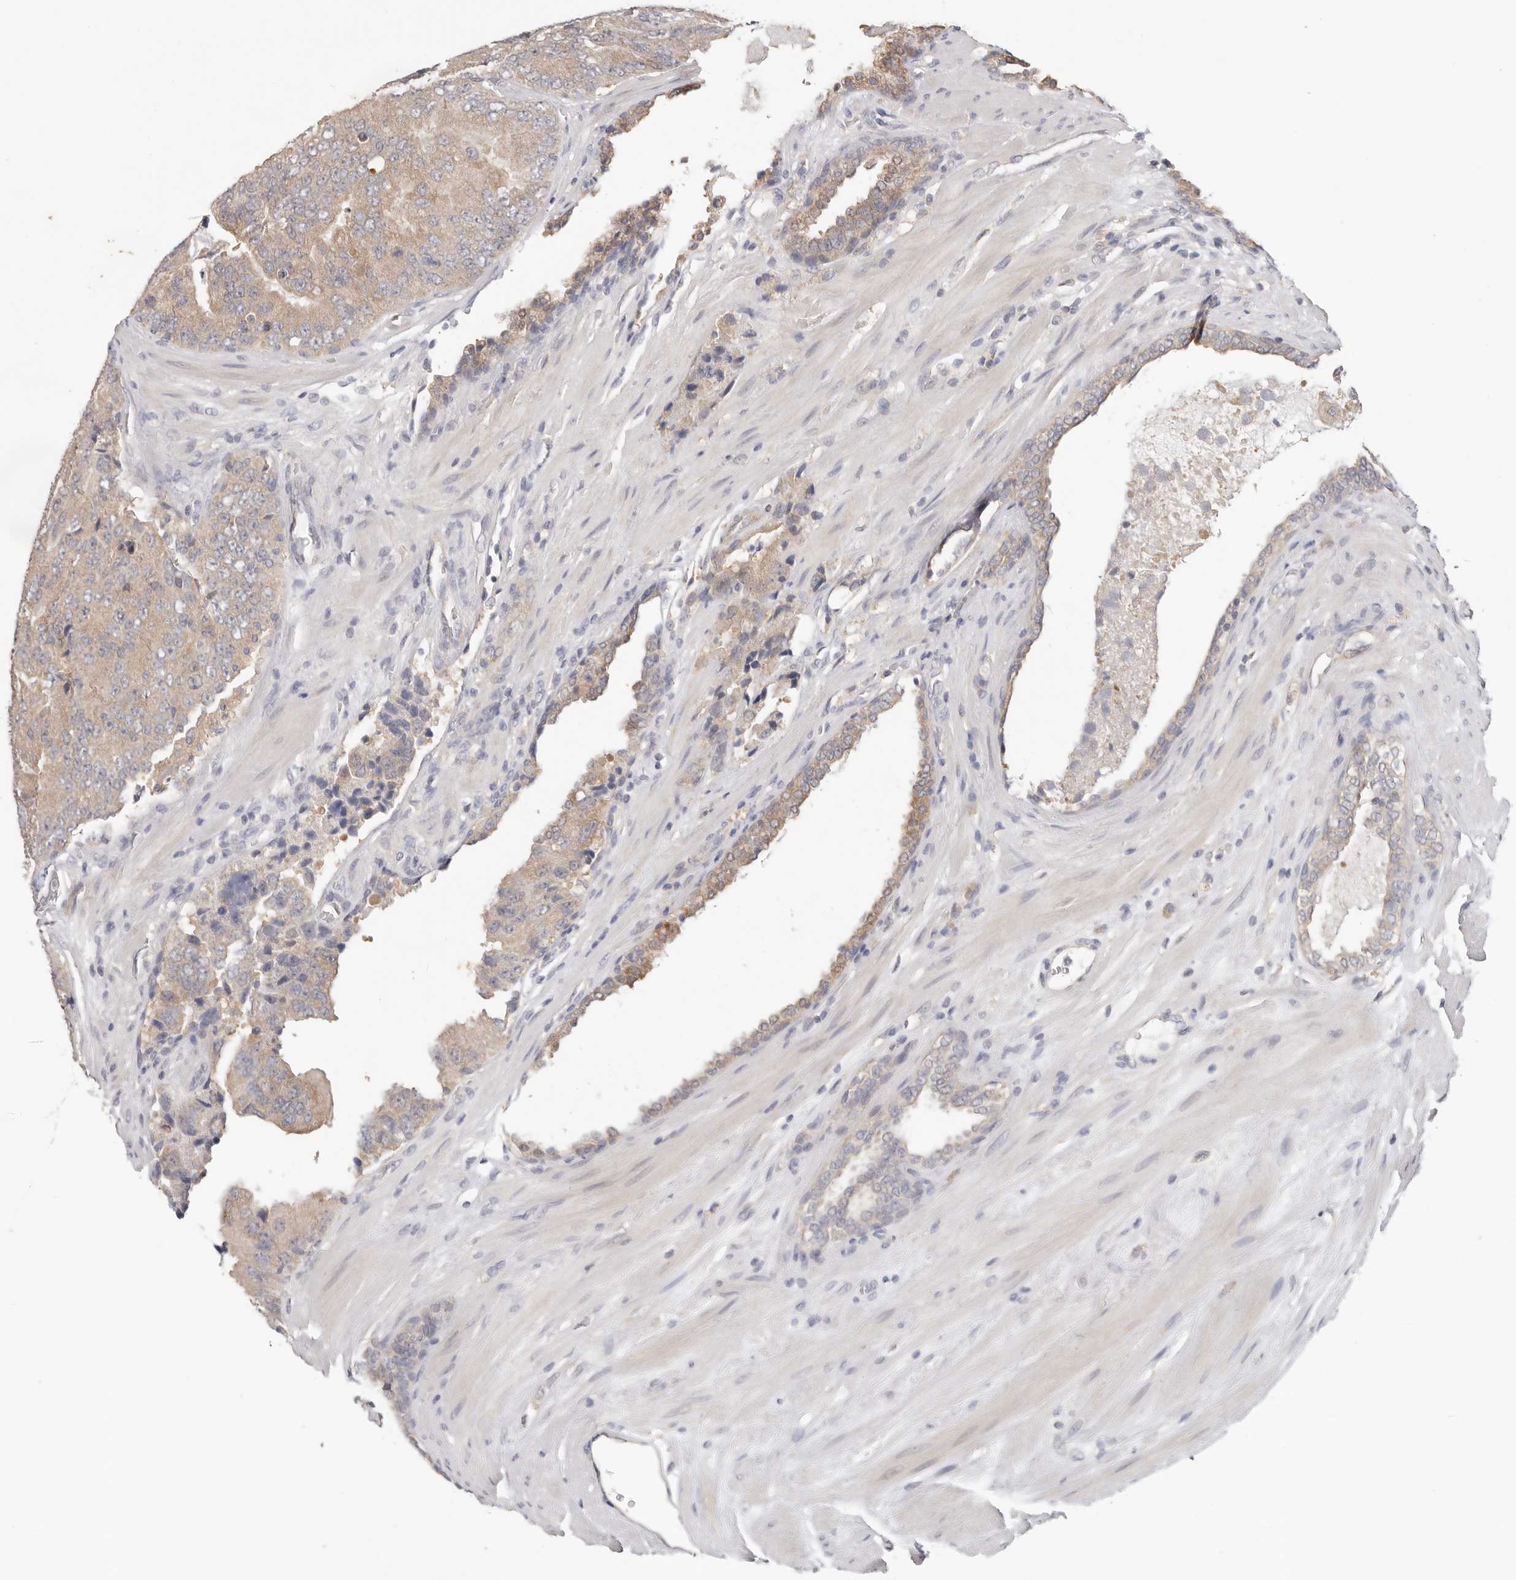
{"staining": {"intensity": "weak", "quantity": ">75%", "location": "cytoplasmic/membranous"}, "tissue": "prostate cancer", "cell_type": "Tumor cells", "image_type": "cancer", "snomed": [{"axis": "morphology", "description": "Adenocarcinoma, High grade"}, {"axis": "topography", "description": "Prostate"}], "caption": "Prostate cancer (adenocarcinoma (high-grade)) was stained to show a protein in brown. There is low levels of weak cytoplasmic/membranous staining in about >75% of tumor cells. The protein of interest is stained brown, and the nuclei are stained in blue (DAB IHC with brightfield microscopy, high magnification).", "gene": "WDR77", "patient": {"sex": "male", "age": 70}}